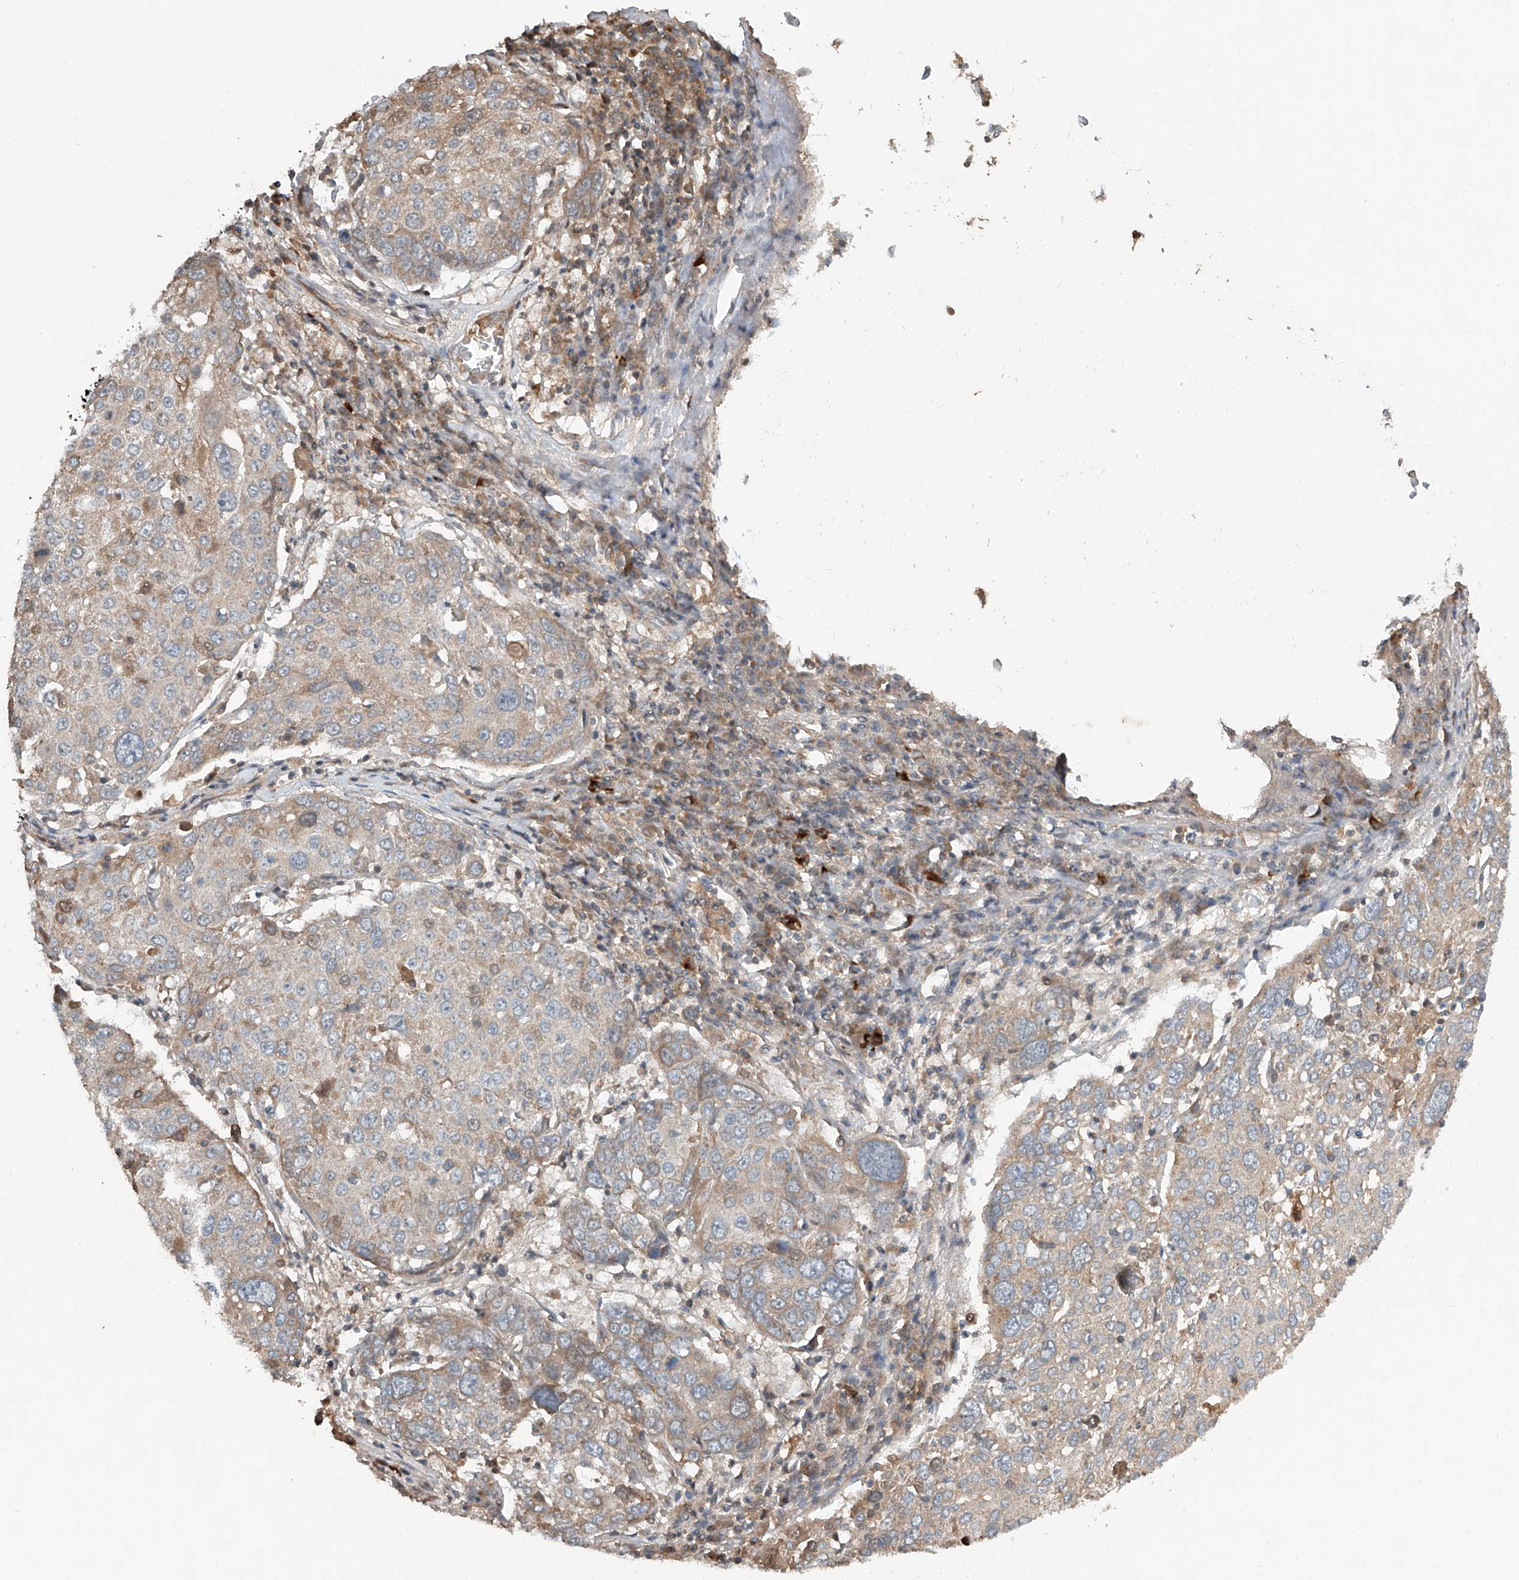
{"staining": {"intensity": "weak", "quantity": "25%-75%", "location": "cytoplasmic/membranous"}, "tissue": "lung cancer", "cell_type": "Tumor cells", "image_type": "cancer", "snomed": [{"axis": "morphology", "description": "Squamous cell carcinoma, NOS"}, {"axis": "topography", "description": "Lung"}], "caption": "Lung cancer stained with a protein marker displays weak staining in tumor cells.", "gene": "ADAM23", "patient": {"sex": "male", "age": 65}}